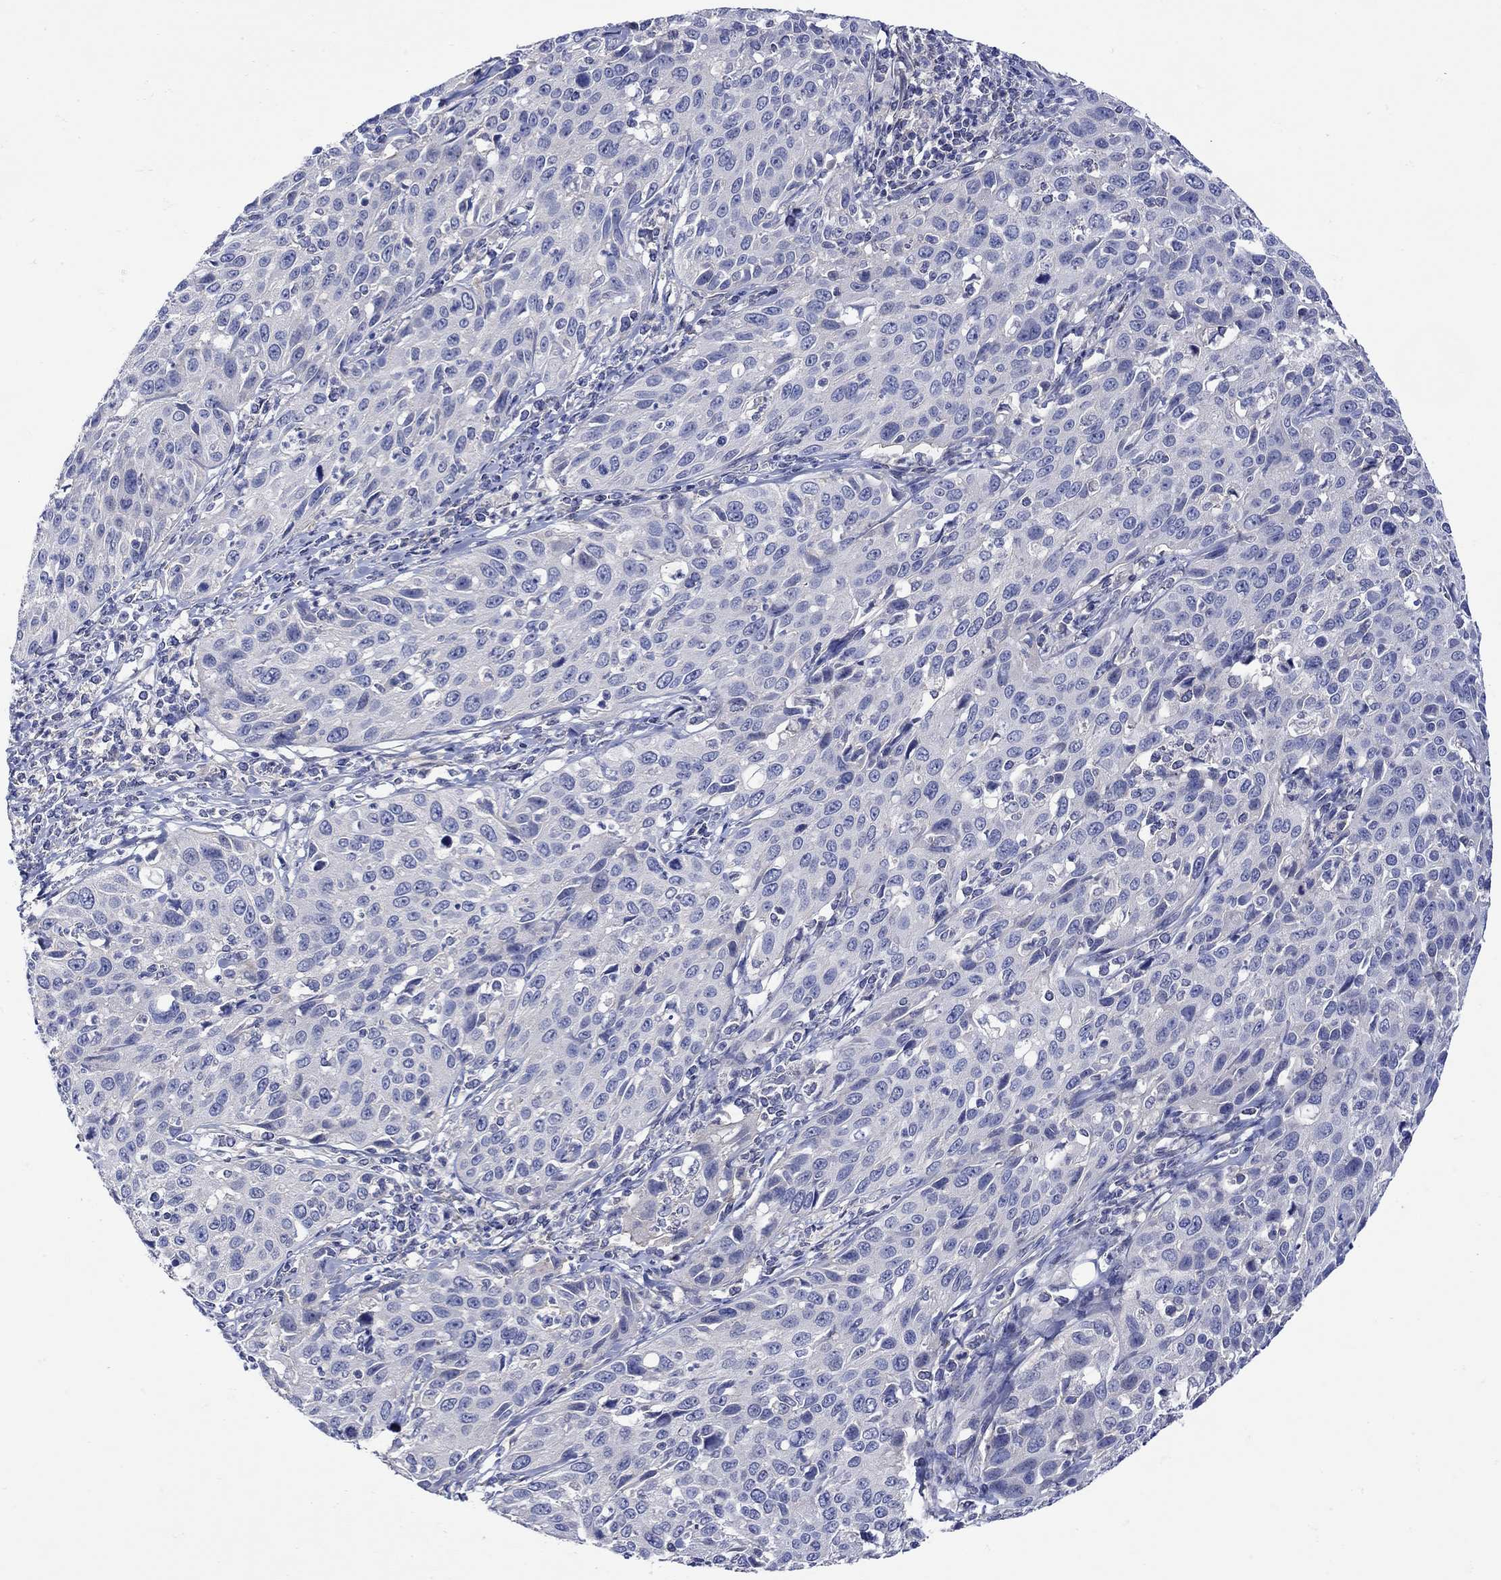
{"staining": {"intensity": "negative", "quantity": "none", "location": "none"}, "tissue": "cervical cancer", "cell_type": "Tumor cells", "image_type": "cancer", "snomed": [{"axis": "morphology", "description": "Squamous cell carcinoma, NOS"}, {"axis": "topography", "description": "Cervix"}], "caption": "The IHC micrograph has no significant expression in tumor cells of cervical cancer (squamous cell carcinoma) tissue.", "gene": "MSI1", "patient": {"sex": "female", "age": 26}}